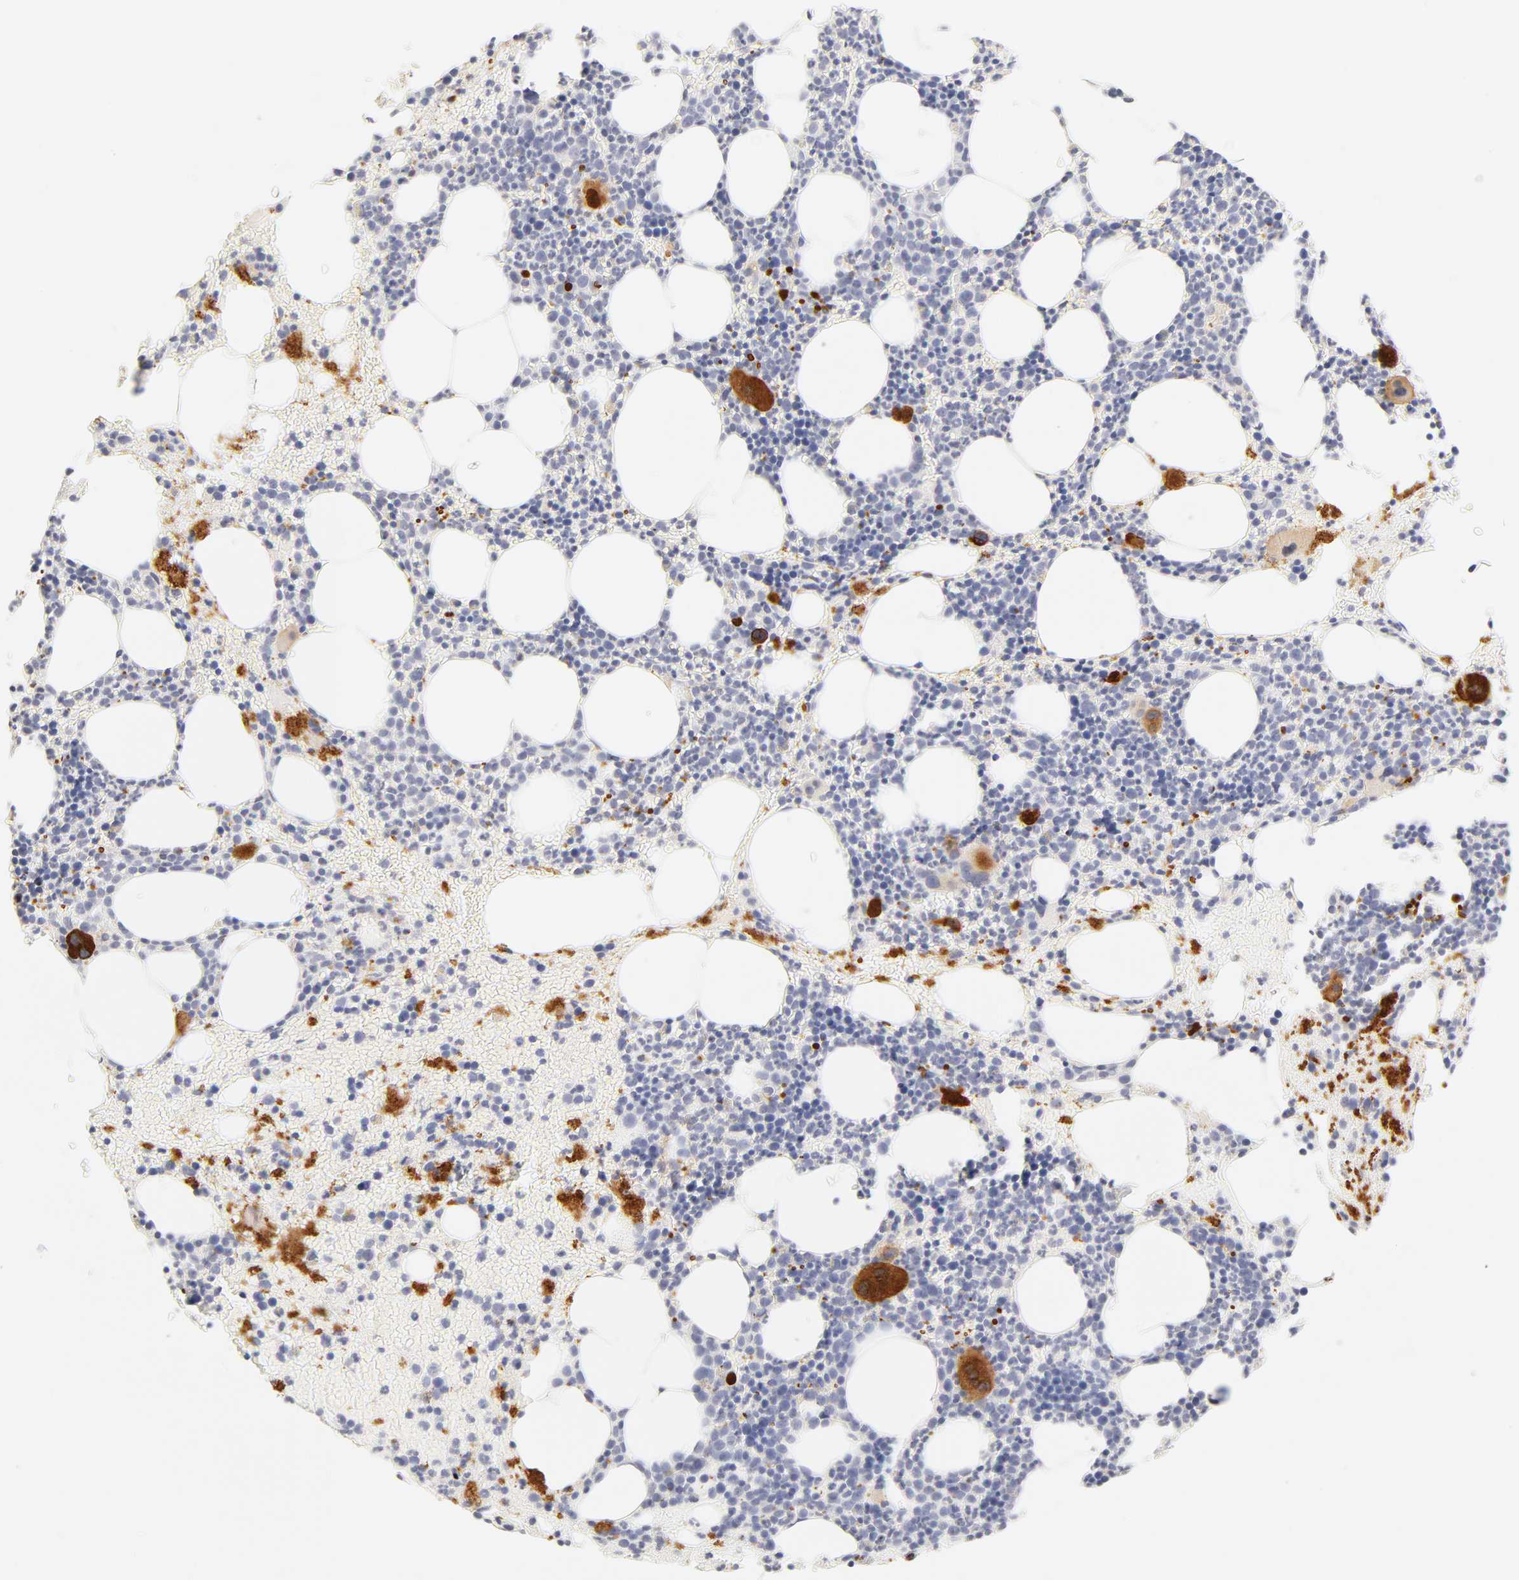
{"staining": {"intensity": "strong", "quantity": ">75%", "location": "cytoplasmic/membranous,nuclear"}, "tissue": "bone marrow", "cell_type": "Hematopoietic cells", "image_type": "normal", "snomed": [{"axis": "morphology", "description": "Normal tissue, NOS"}, {"axis": "topography", "description": "Bone marrow"}], "caption": "Immunohistochemical staining of unremarkable bone marrow exhibits high levels of strong cytoplasmic/membranous,nuclear expression in about >75% of hematopoietic cells.", "gene": "CYP4B1", "patient": {"sex": "male", "age": 82}}